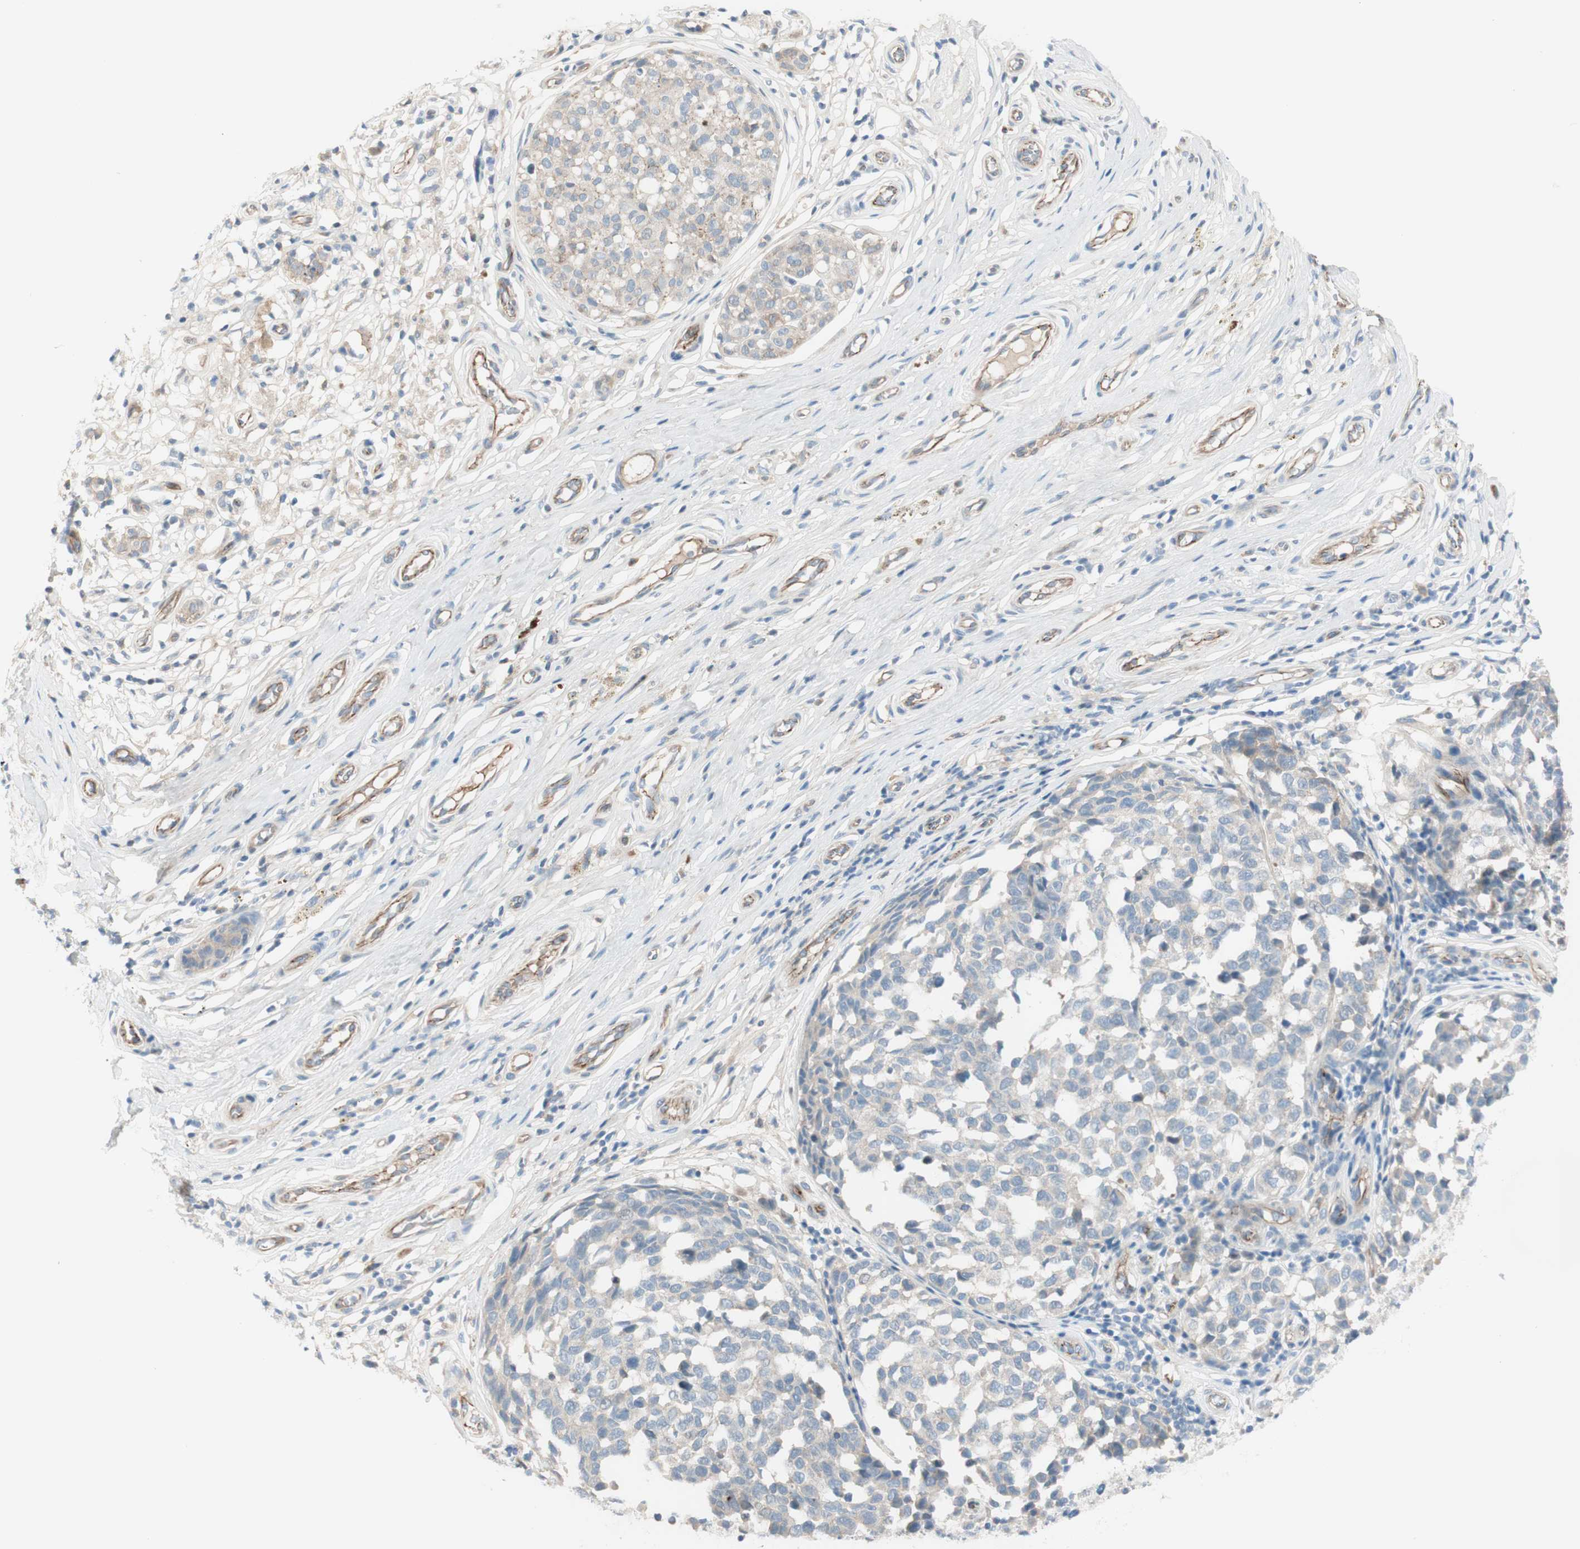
{"staining": {"intensity": "weak", "quantity": "25%-75%", "location": "cytoplasmic/membranous"}, "tissue": "melanoma", "cell_type": "Tumor cells", "image_type": "cancer", "snomed": [{"axis": "morphology", "description": "Malignant melanoma, NOS"}, {"axis": "topography", "description": "Skin"}], "caption": "The histopathology image shows staining of melanoma, revealing weak cytoplasmic/membranous protein staining (brown color) within tumor cells.", "gene": "TJP1", "patient": {"sex": "female", "age": 64}}